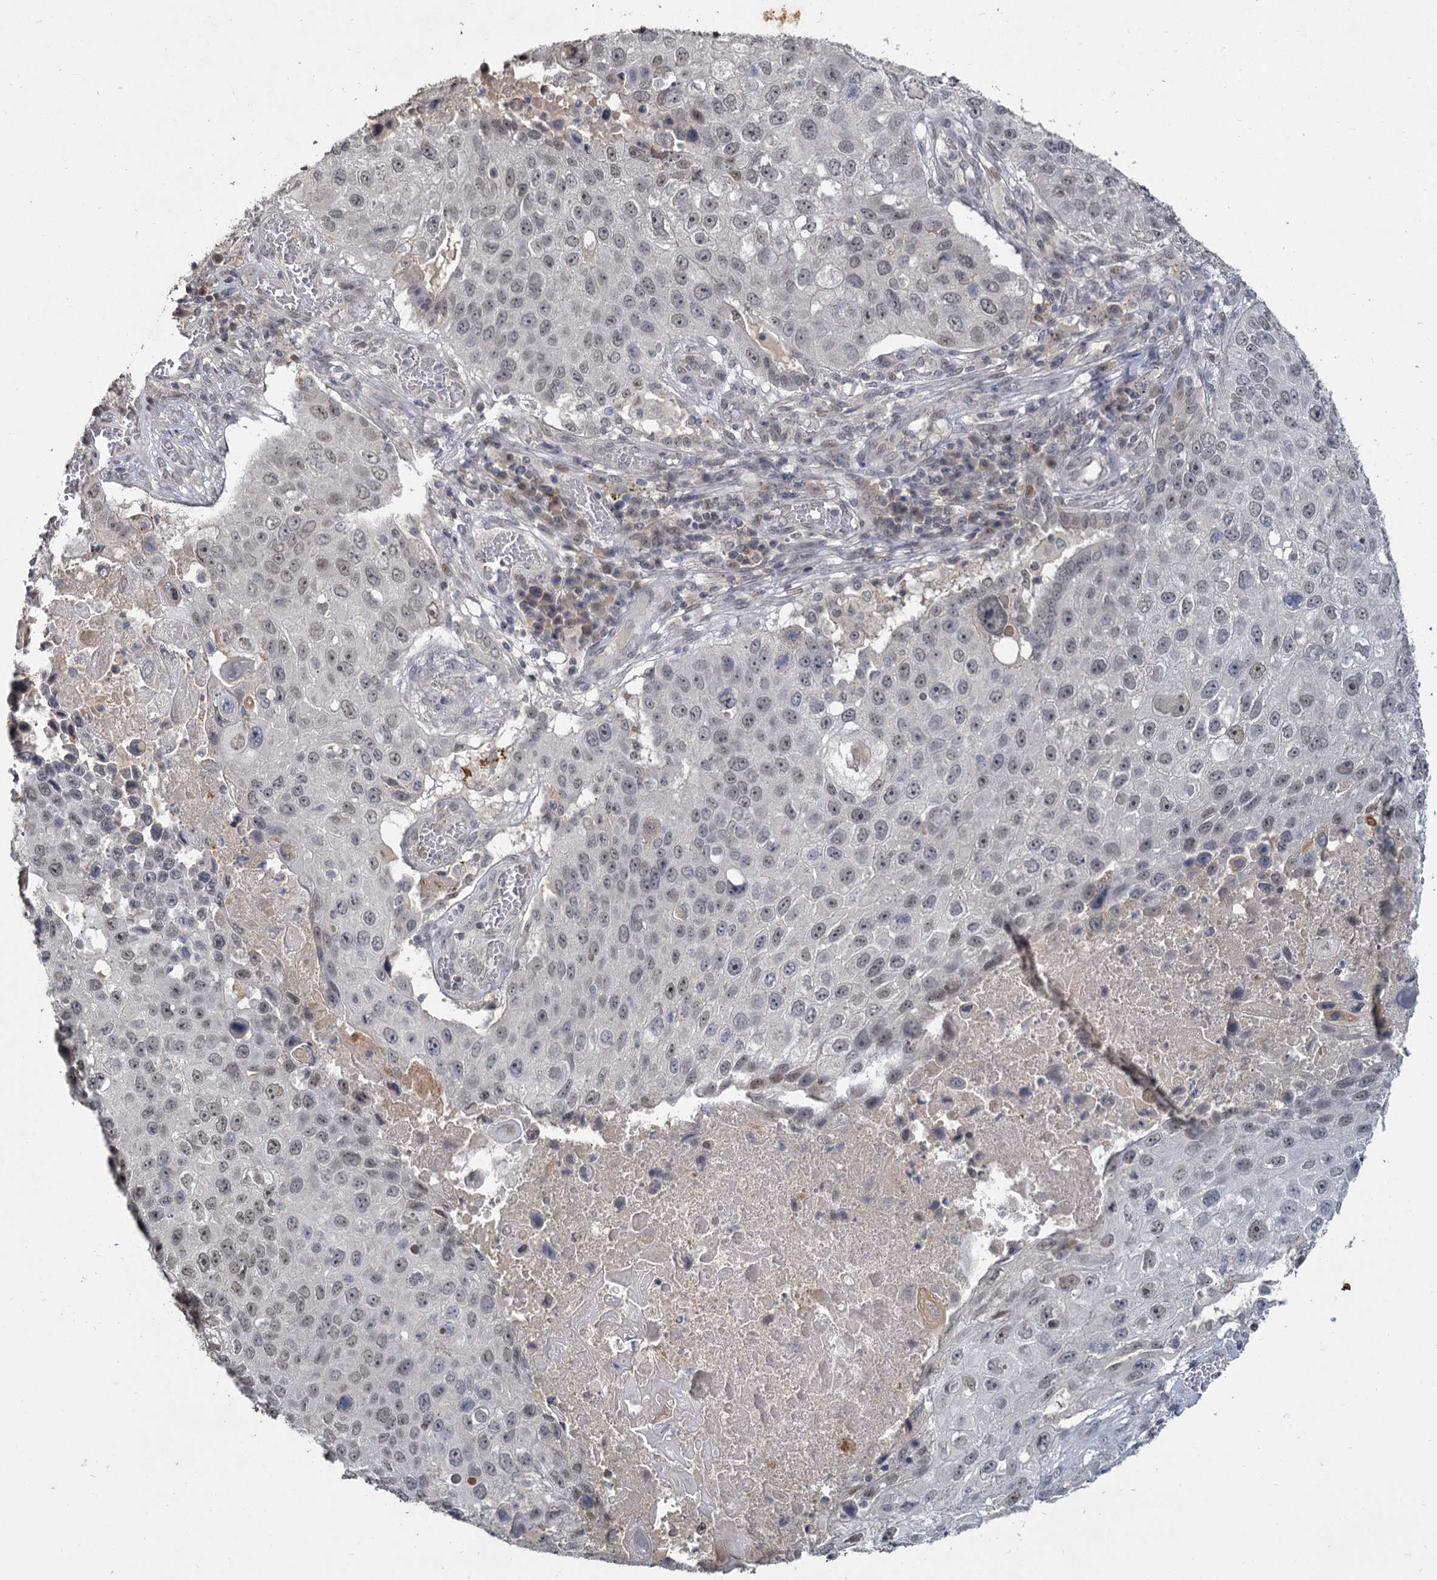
{"staining": {"intensity": "weak", "quantity": "<25%", "location": "nuclear"}, "tissue": "lung cancer", "cell_type": "Tumor cells", "image_type": "cancer", "snomed": [{"axis": "morphology", "description": "Squamous cell carcinoma, NOS"}, {"axis": "topography", "description": "Lung"}], "caption": "An image of lung cancer (squamous cell carcinoma) stained for a protein demonstrates no brown staining in tumor cells.", "gene": "MUCL1", "patient": {"sex": "male", "age": 61}}